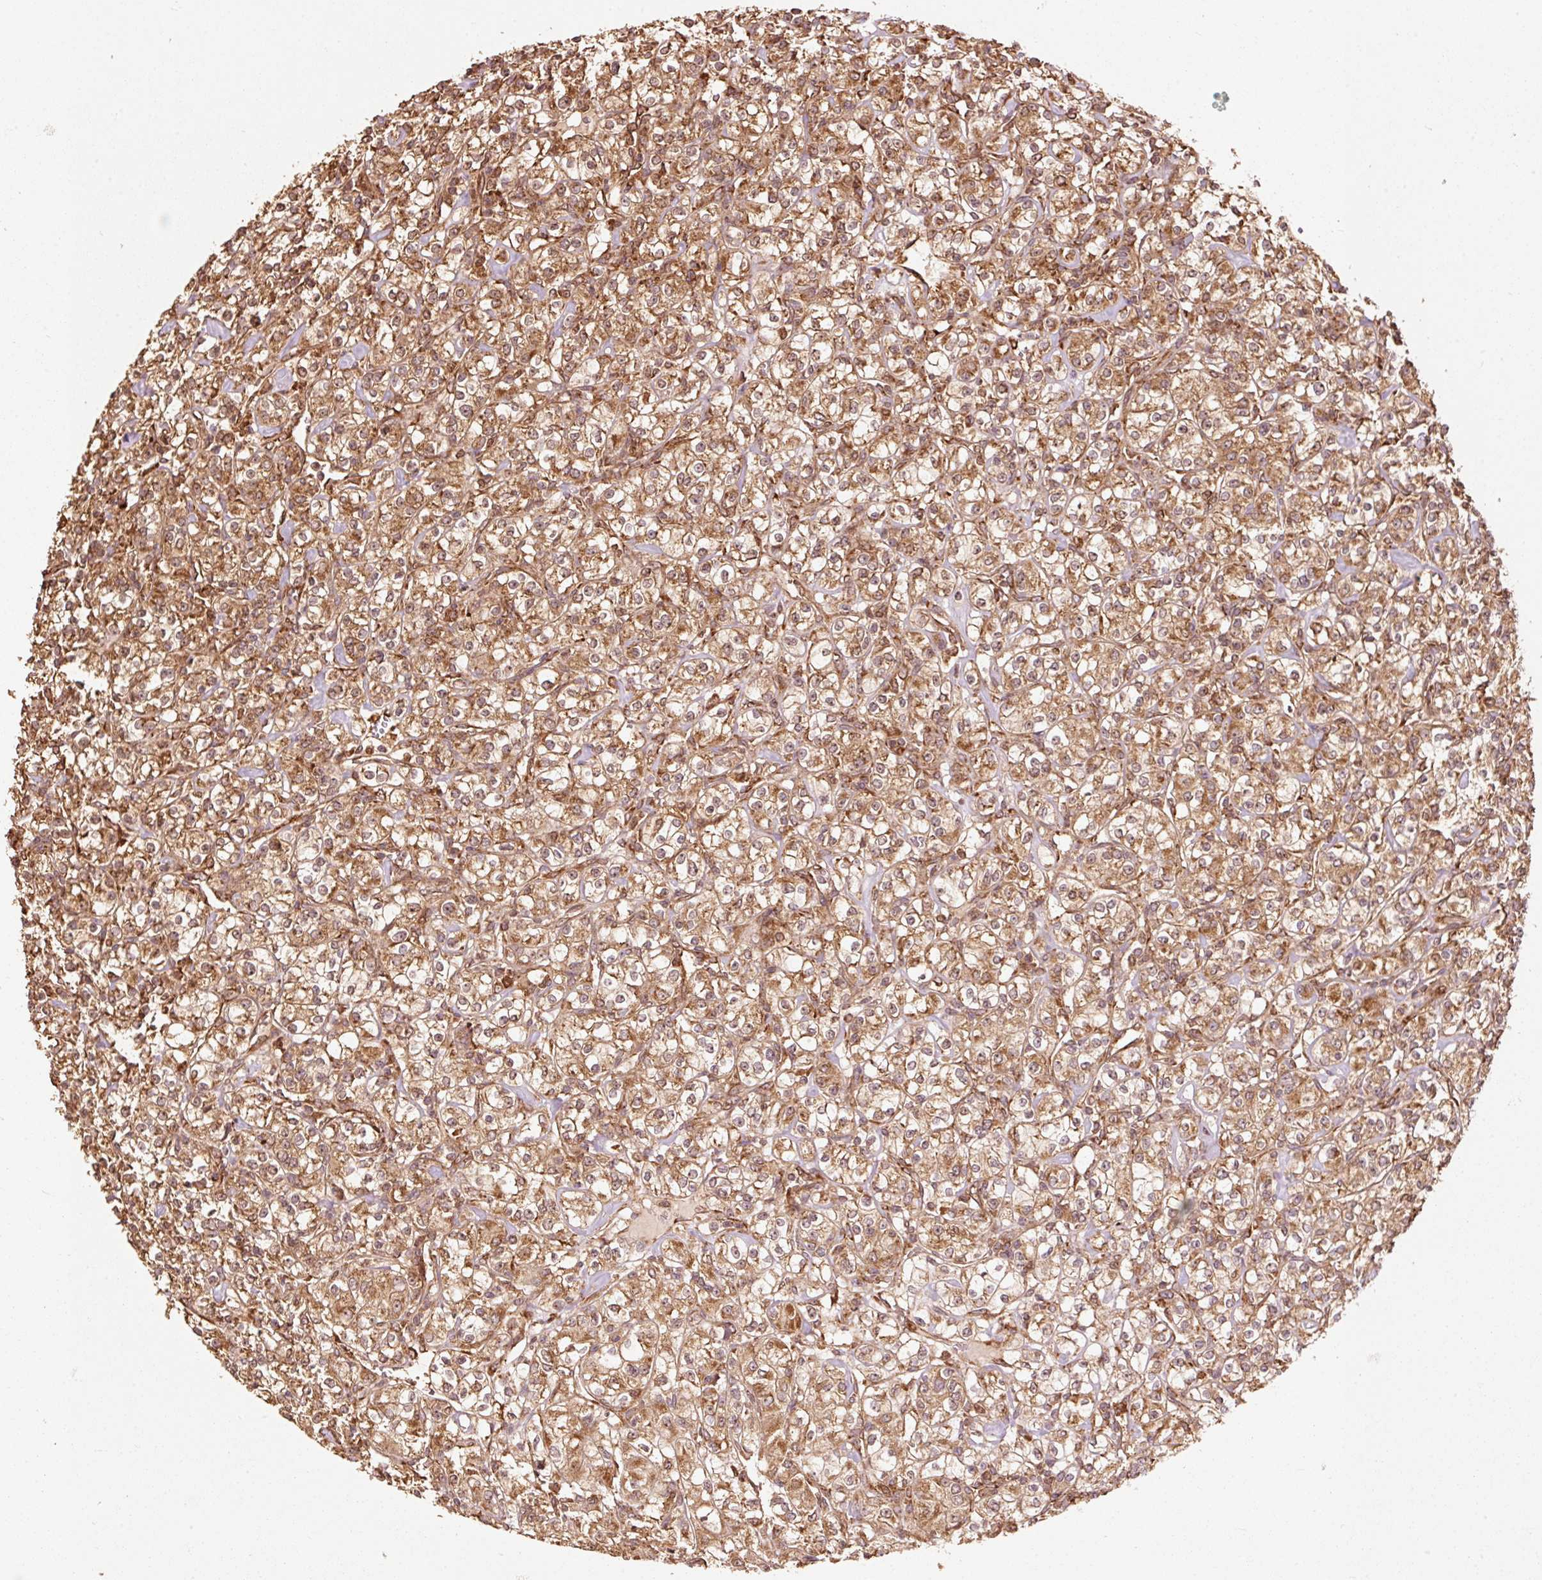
{"staining": {"intensity": "moderate", "quantity": ">75%", "location": "cytoplasmic/membranous"}, "tissue": "renal cancer", "cell_type": "Tumor cells", "image_type": "cancer", "snomed": [{"axis": "morphology", "description": "Adenocarcinoma, NOS"}, {"axis": "topography", "description": "Kidney"}], "caption": "Immunohistochemical staining of human adenocarcinoma (renal) reveals moderate cytoplasmic/membranous protein positivity in approximately >75% of tumor cells.", "gene": "MRPL16", "patient": {"sex": "male", "age": 77}}